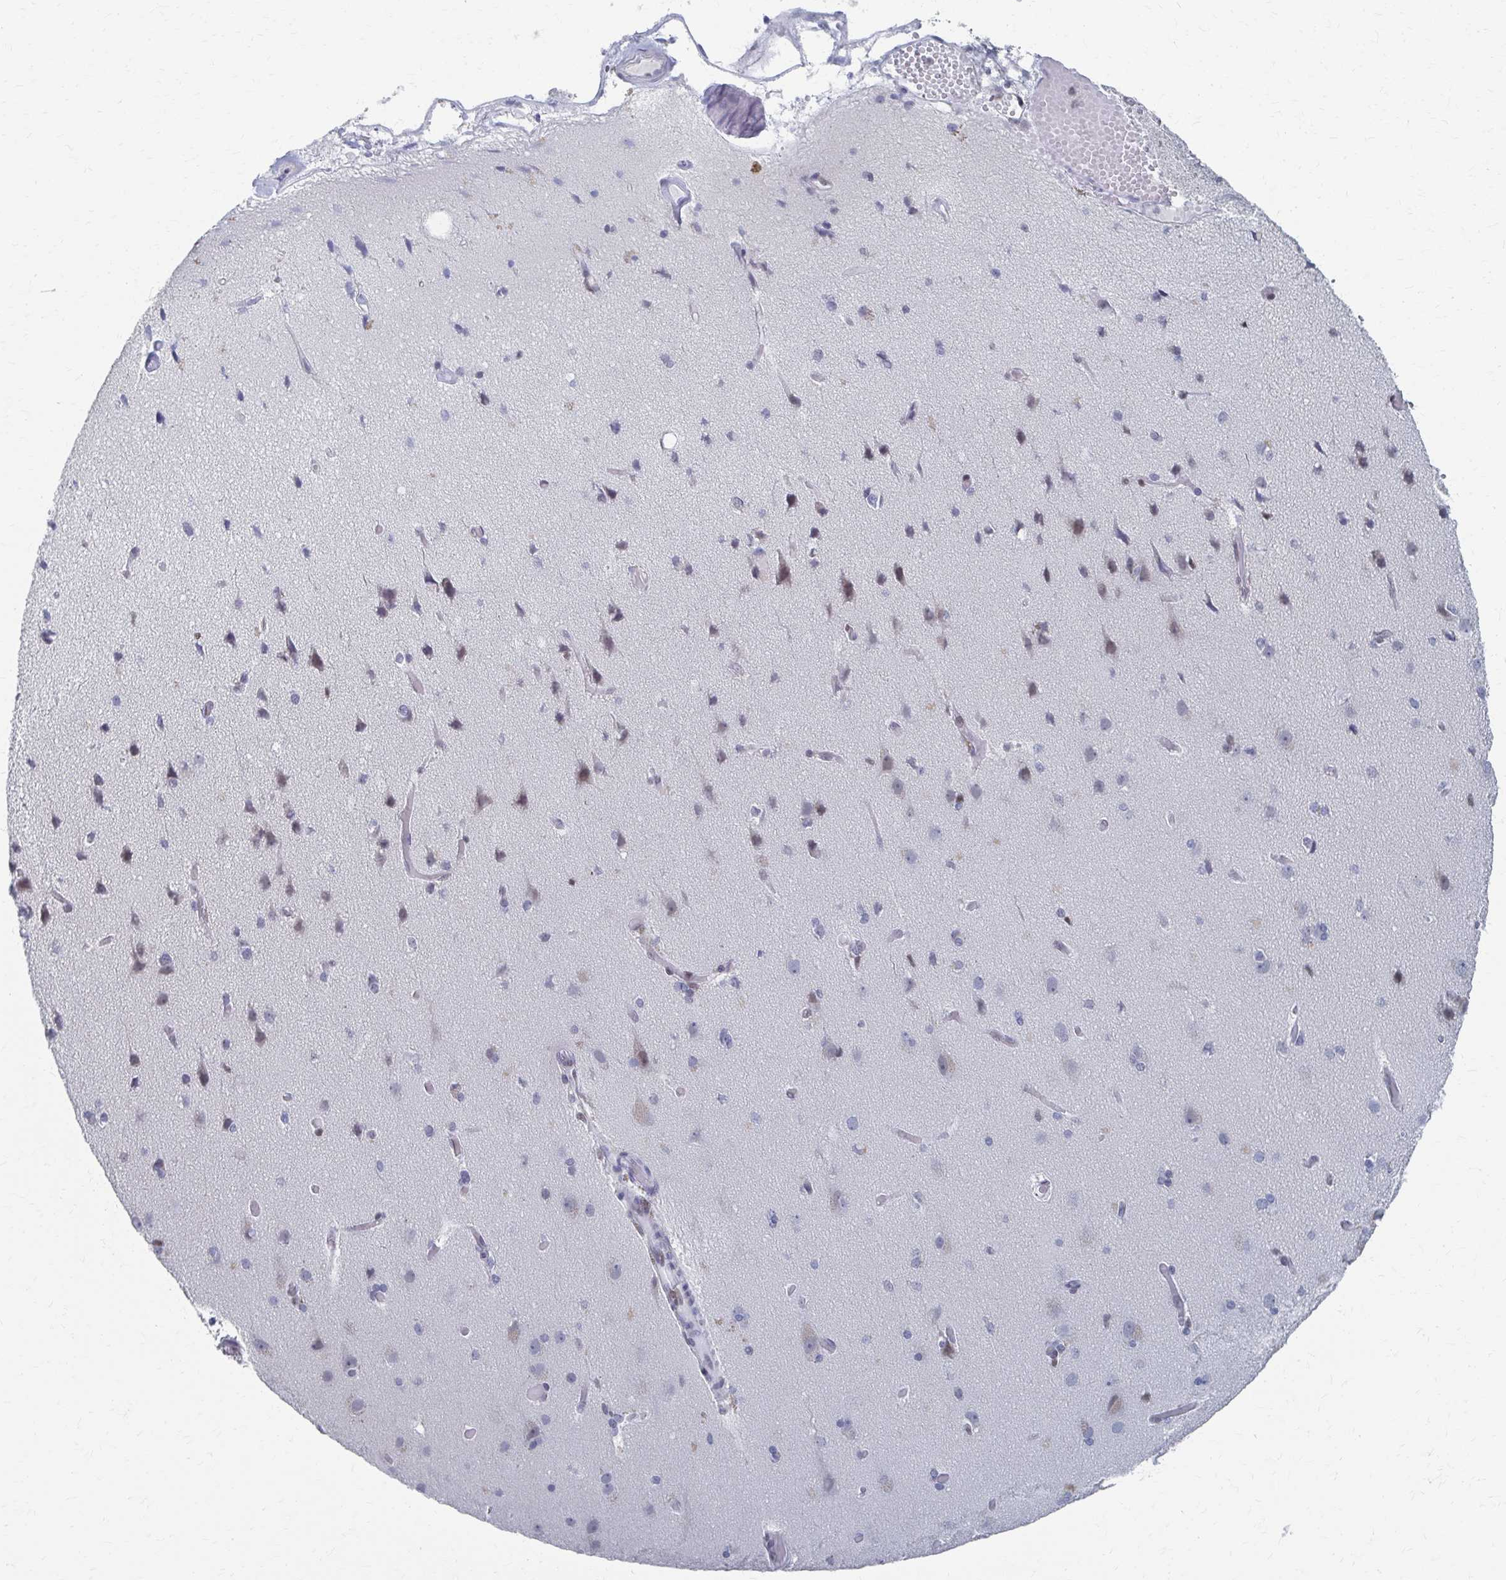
{"staining": {"intensity": "negative", "quantity": "none", "location": "none"}, "tissue": "cerebral cortex", "cell_type": "Endothelial cells", "image_type": "normal", "snomed": [{"axis": "morphology", "description": "Normal tissue, NOS"}, {"axis": "morphology", "description": "Glioma, malignant, High grade"}, {"axis": "topography", "description": "Cerebral cortex"}], "caption": "A micrograph of cerebral cortex stained for a protein displays no brown staining in endothelial cells.", "gene": "CDIN1", "patient": {"sex": "male", "age": 71}}